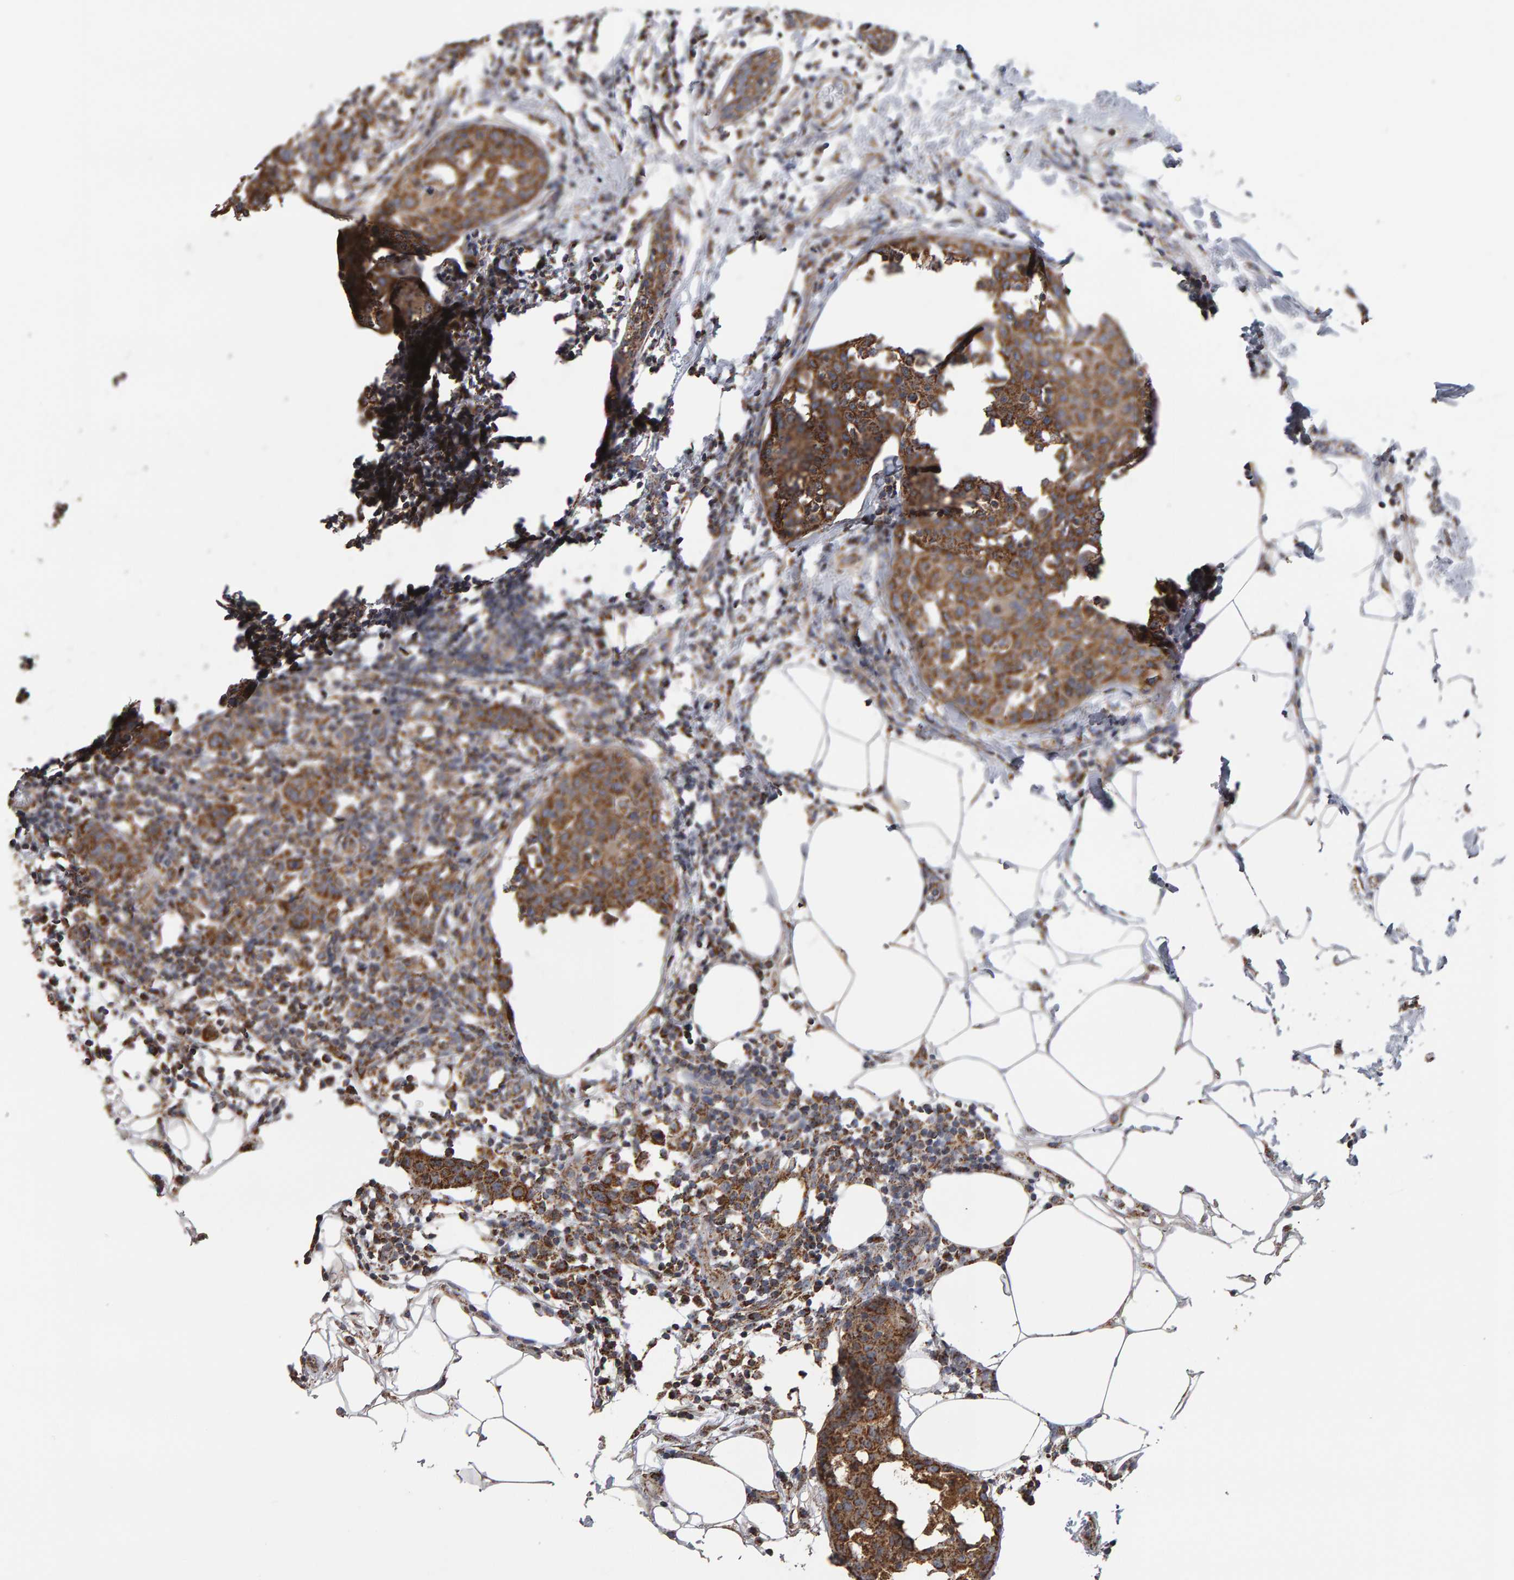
{"staining": {"intensity": "moderate", "quantity": ">75%", "location": "cytoplasmic/membranous"}, "tissue": "breast cancer", "cell_type": "Tumor cells", "image_type": "cancer", "snomed": [{"axis": "morphology", "description": "Normal tissue, NOS"}, {"axis": "morphology", "description": "Duct carcinoma"}, {"axis": "topography", "description": "Breast"}], "caption": "A medium amount of moderate cytoplasmic/membranous positivity is seen in about >75% of tumor cells in breast invasive ductal carcinoma tissue. (DAB IHC with brightfield microscopy, high magnification).", "gene": "TOM1L1", "patient": {"sex": "female", "age": 37}}